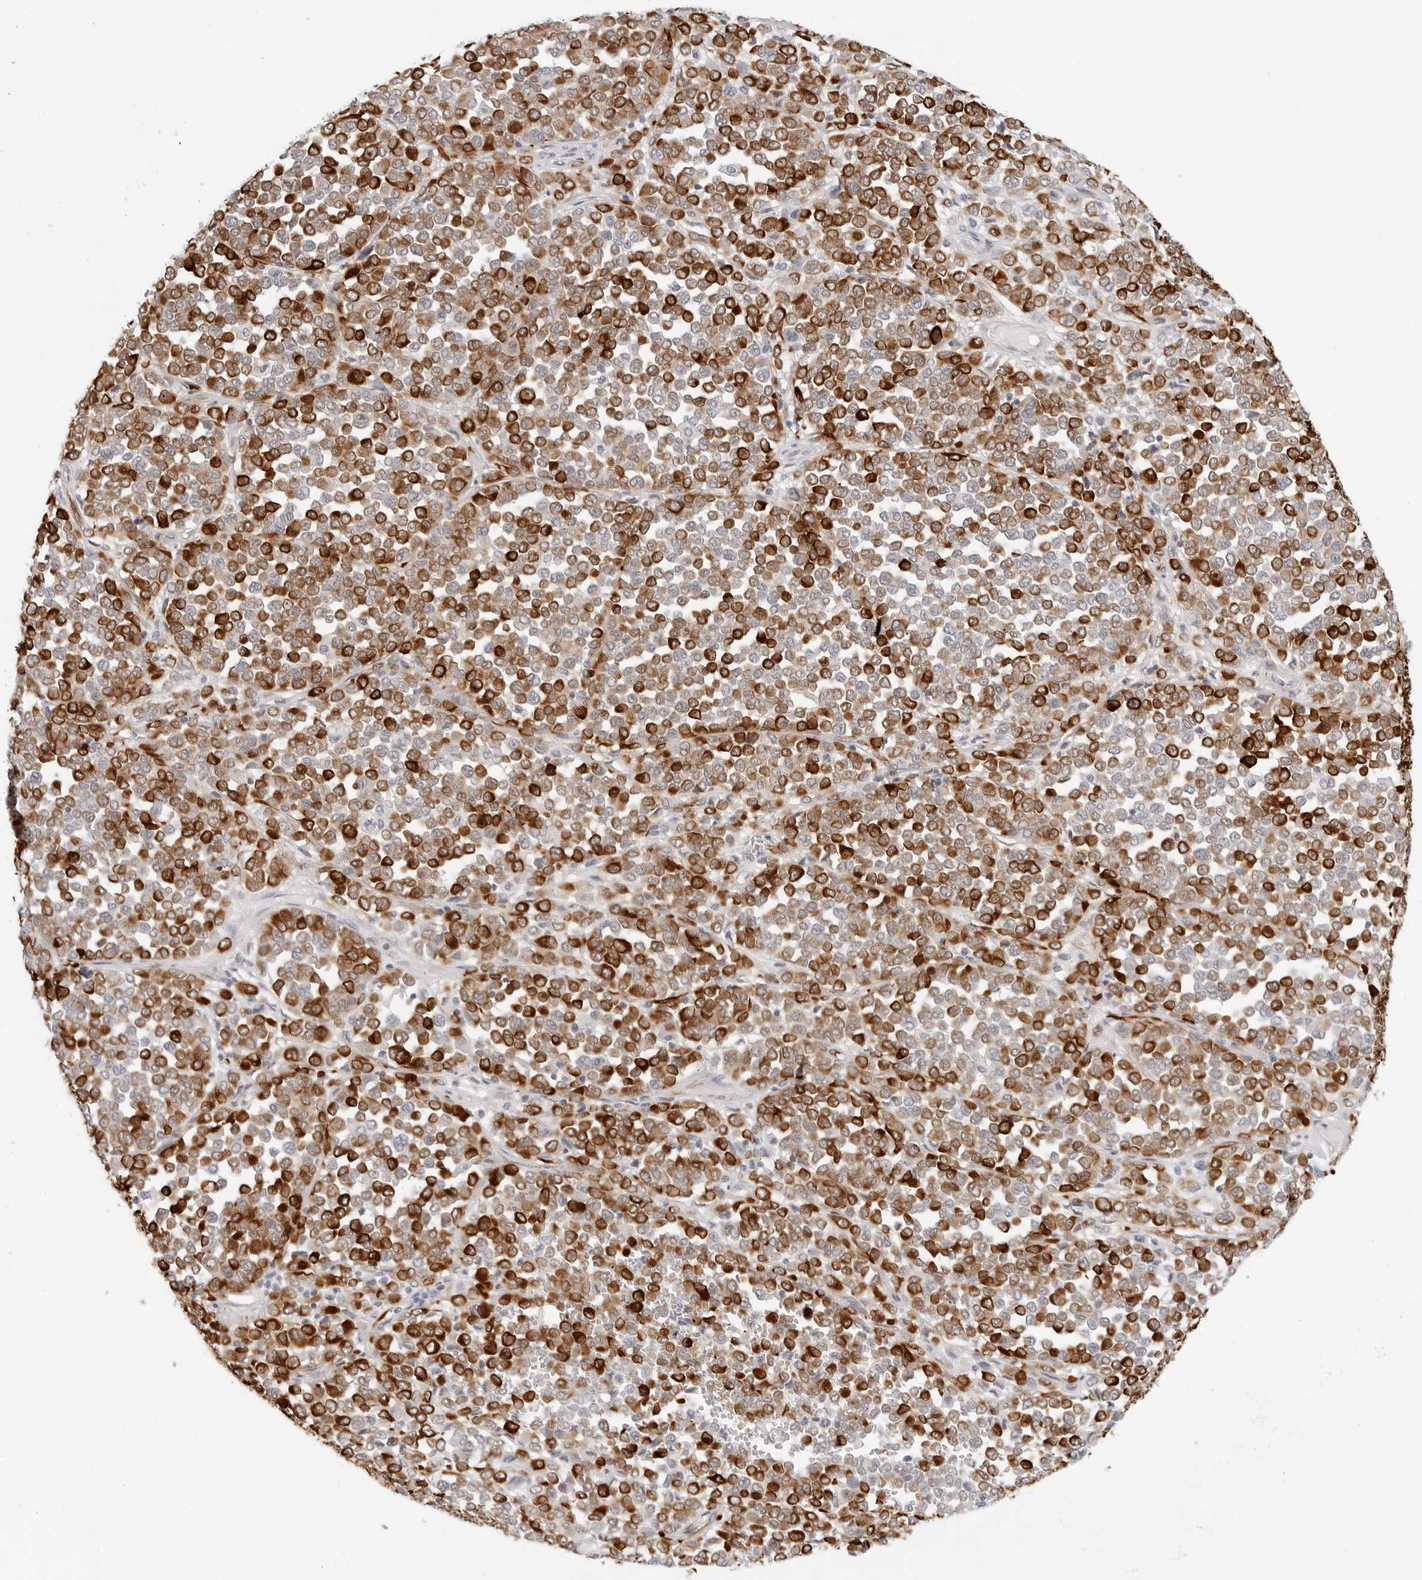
{"staining": {"intensity": "strong", "quantity": ">75%", "location": "cytoplasmic/membranous"}, "tissue": "melanoma", "cell_type": "Tumor cells", "image_type": "cancer", "snomed": [{"axis": "morphology", "description": "Malignant melanoma, Metastatic site"}, {"axis": "topography", "description": "Pancreas"}], "caption": "Immunohistochemical staining of human malignant melanoma (metastatic site) demonstrates strong cytoplasmic/membranous protein expression in about >75% of tumor cells.", "gene": "NES", "patient": {"sex": "female", "age": 30}}